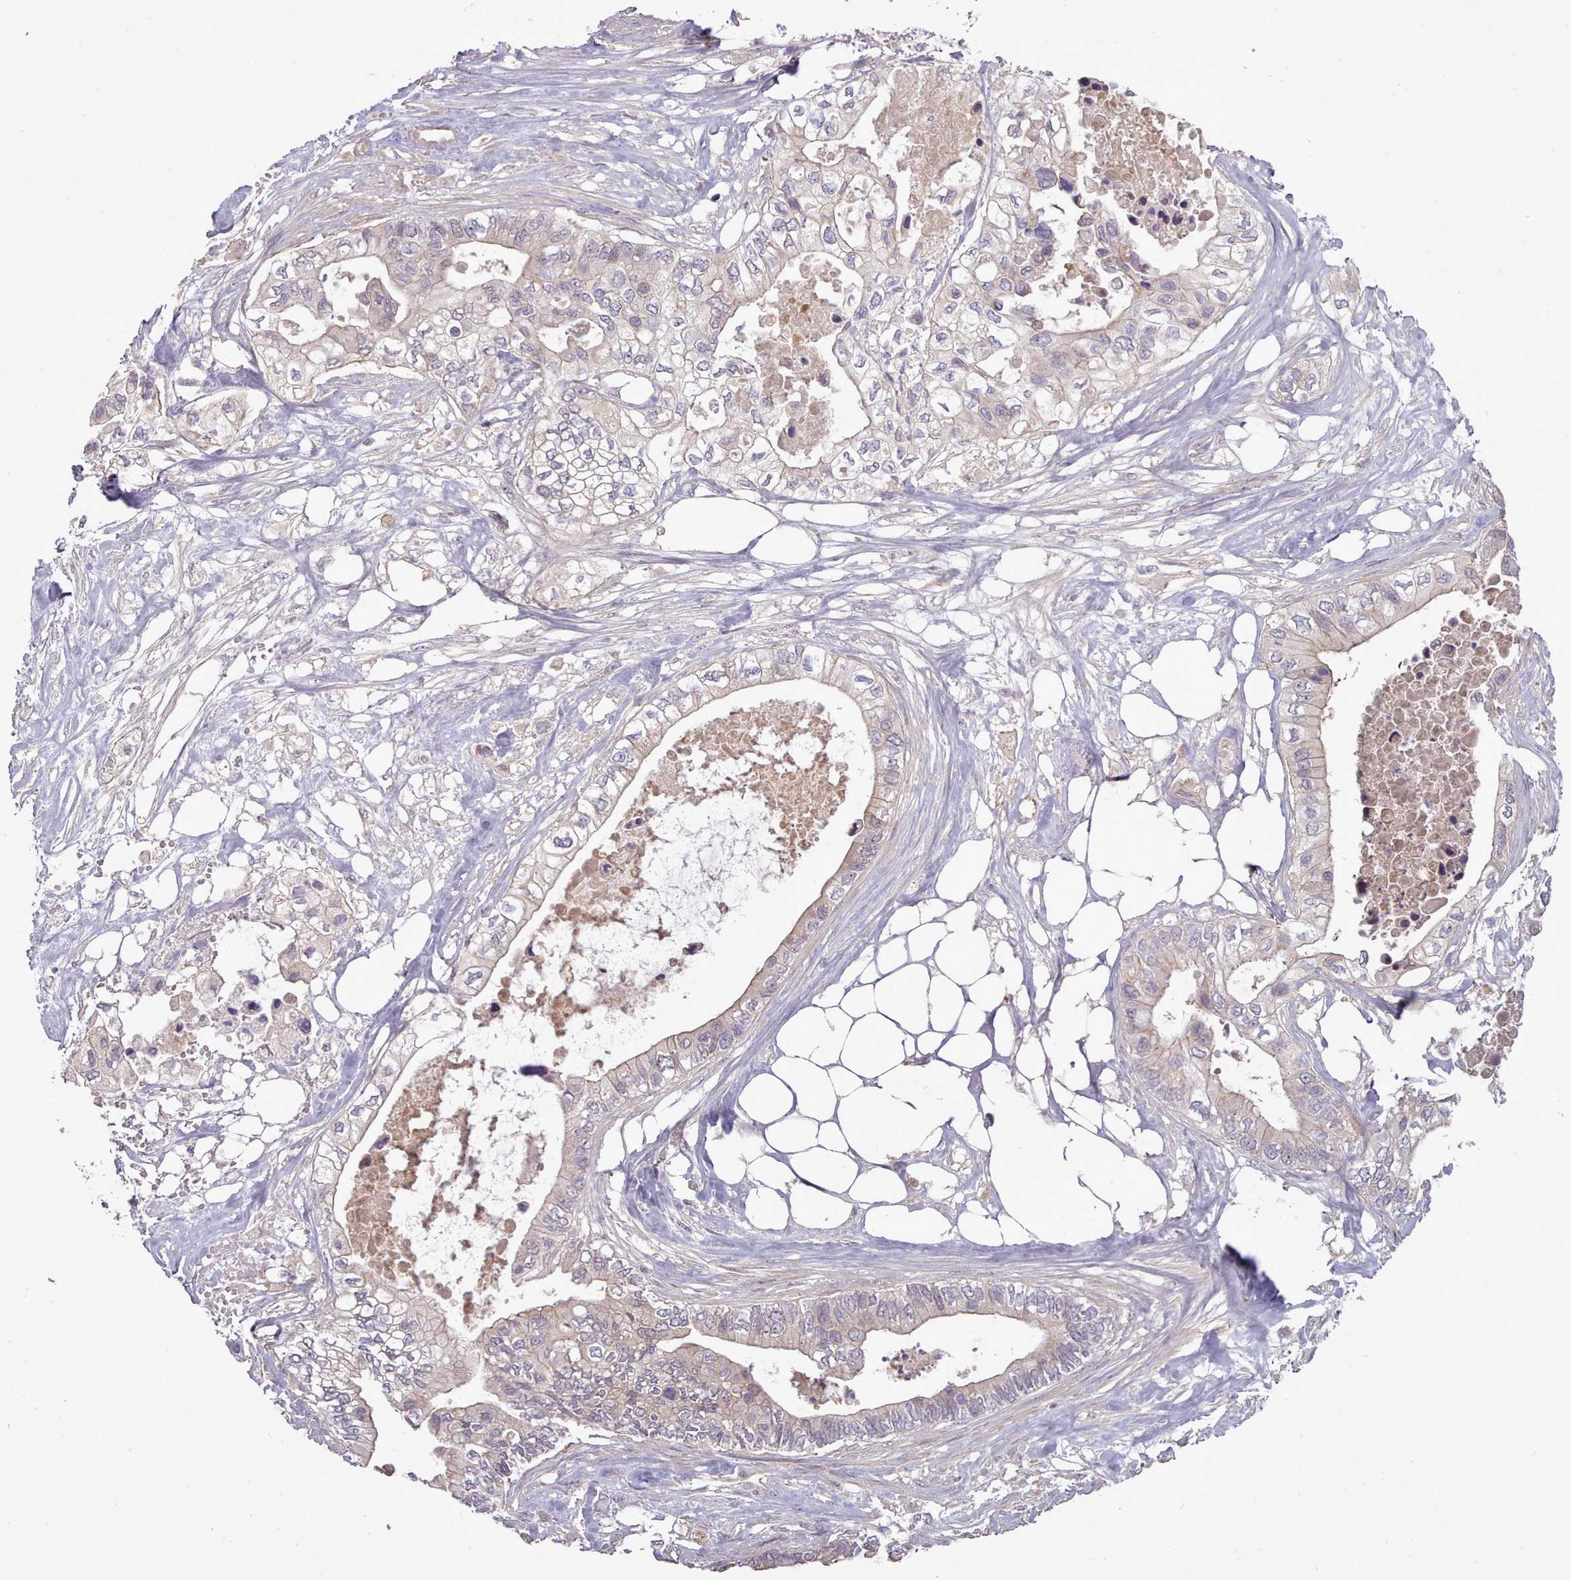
{"staining": {"intensity": "negative", "quantity": "none", "location": "none"}, "tissue": "pancreatic cancer", "cell_type": "Tumor cells", "image_type": "cancer", "snomed": [{"axis": "morphology", "description": "Adenocarcinoma, NOS"}, {"axis": "topography", "description": "Pancreas"}], "caption": "This is an immunohistochemistry (IHC) histopathology image of pancreatic cancer. There is no positivity in tumor cells.", "gene": "LEFTY2", "patient": {"sex": "female", "age": 63}}